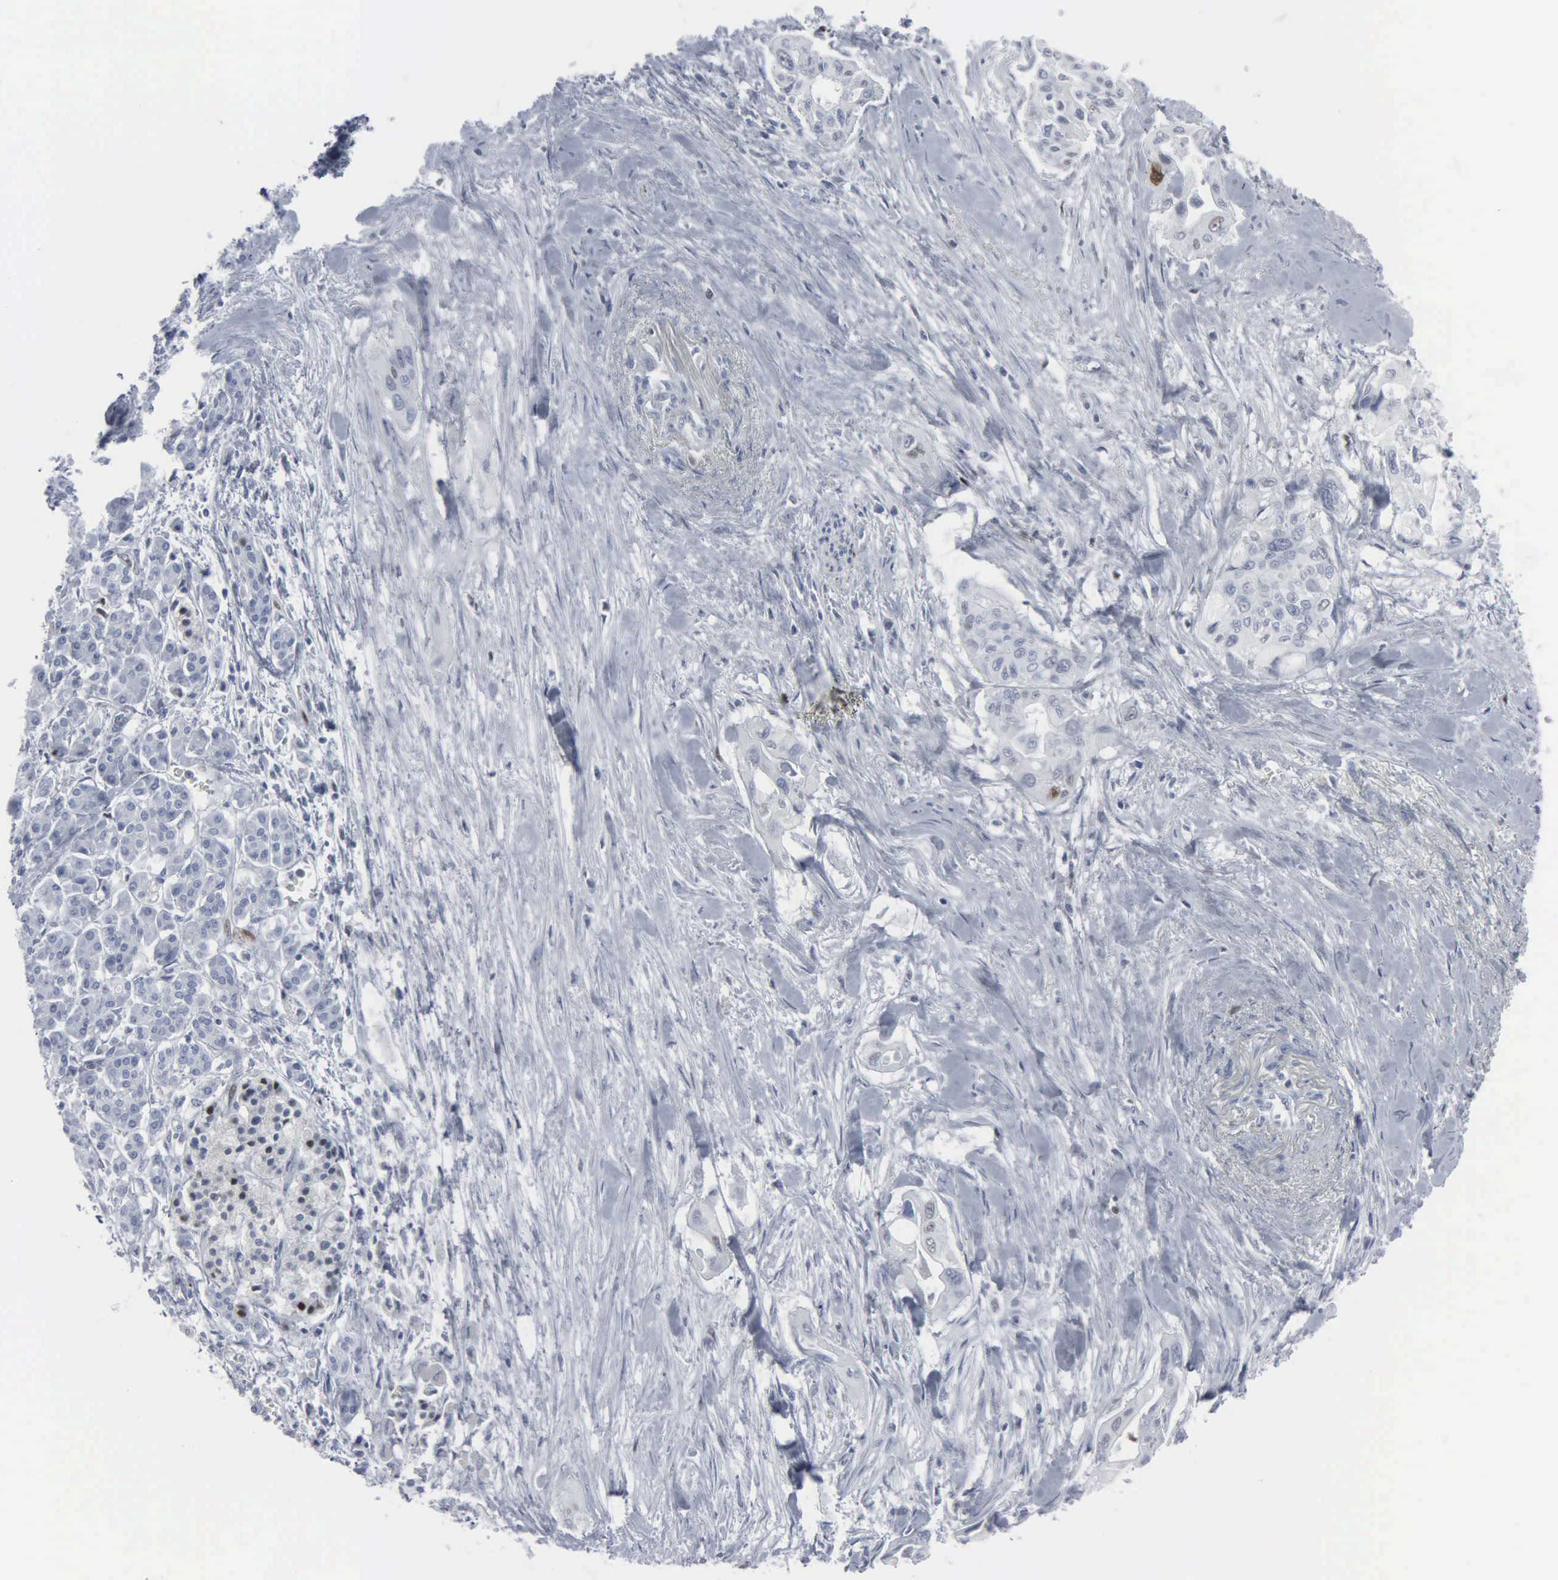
{"staining": {"intensity": "negative", "quantity": "none", "location": "none"}, "tissue": "pancreatic cancer", "cell_type": "Tumor cells", "image_type": "cancer", "snomed": [{"axis": "morphology", "description": "Adenocarcinoma, NOS"}, {"axis": "topography", "description": "Pancreas"}], "caption": "Tumor cells show no significant staining in pancreatic cancer (adenocarcinoma). Nuclei are stained in blue.", "gene": "CCND3", "patient": {"sex": "male", "age": 77}}